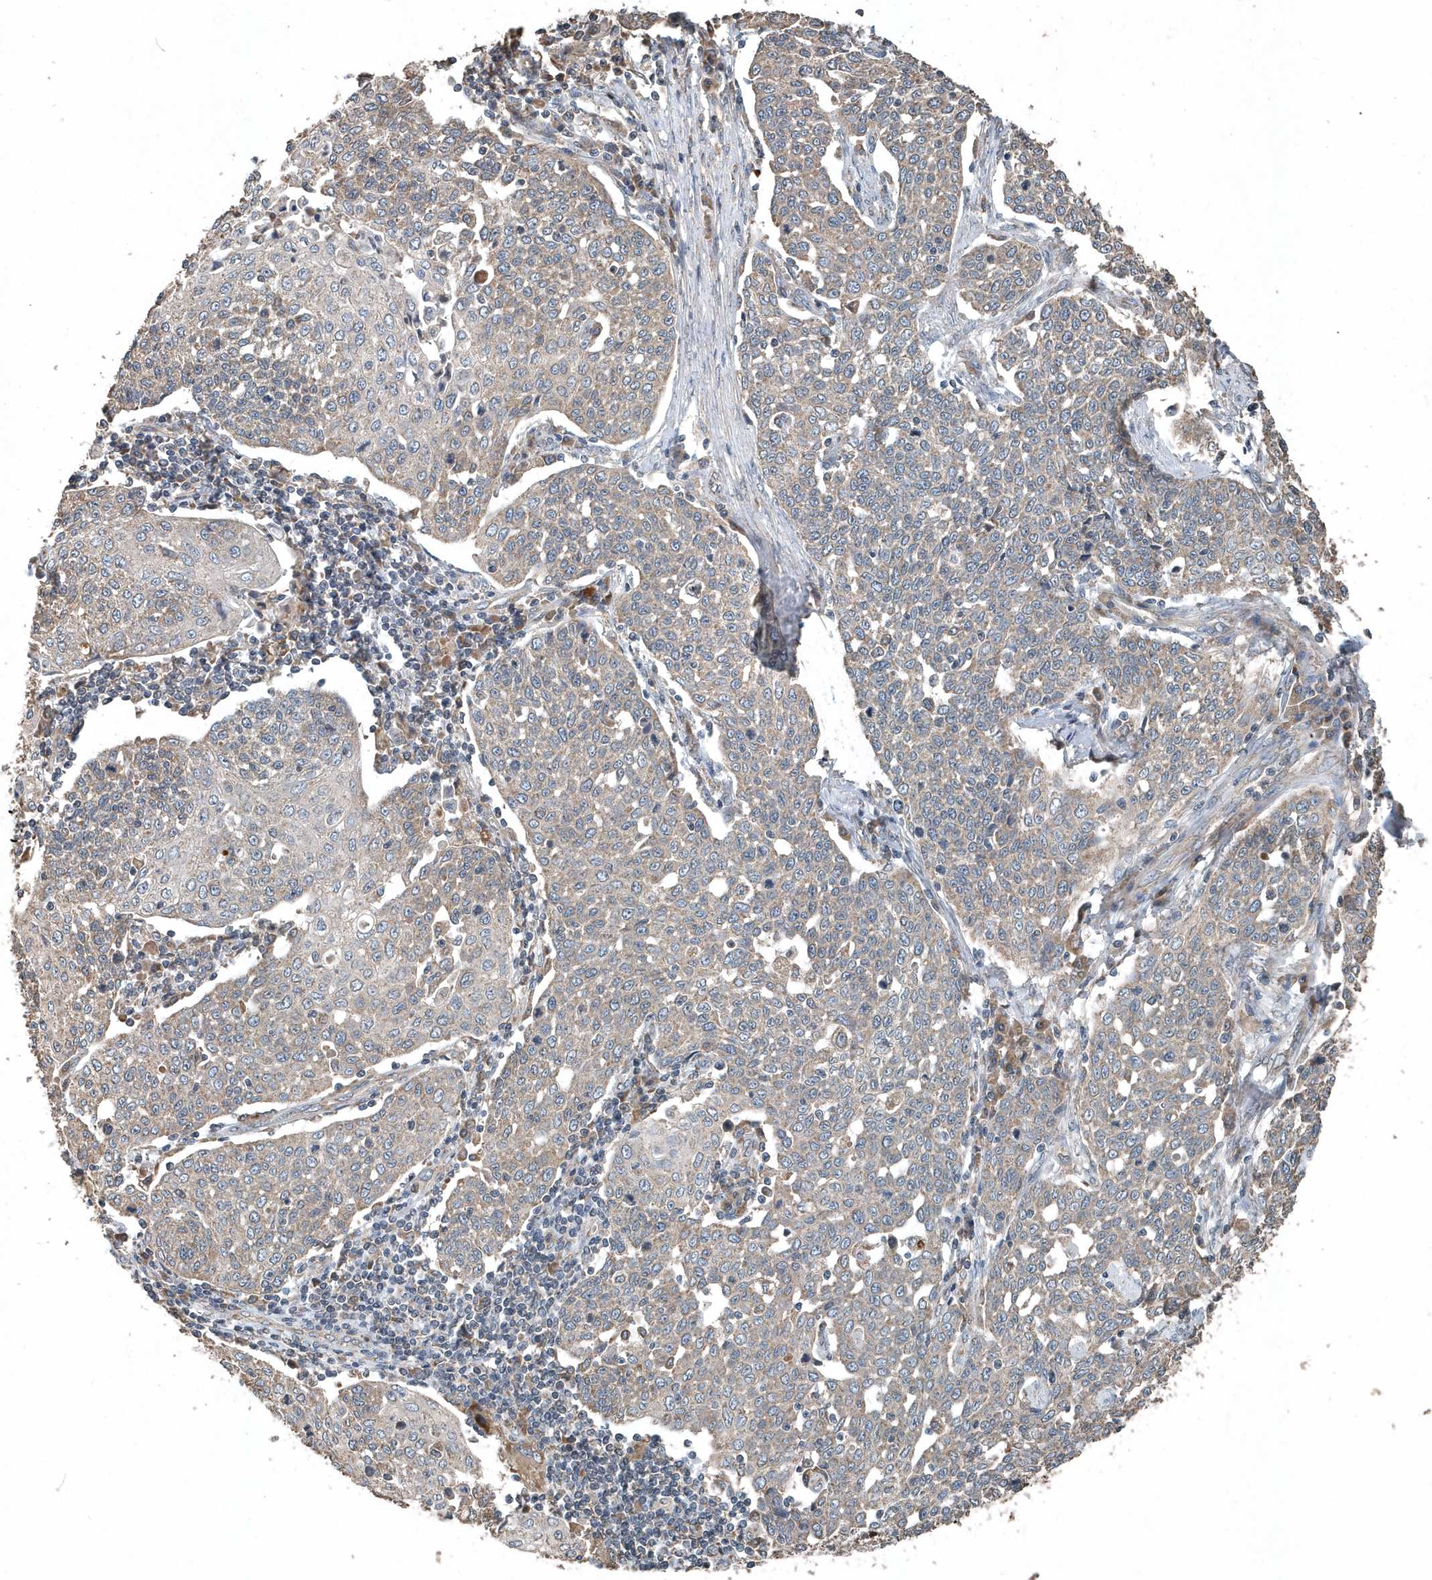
{"staining": {"intensity": "weak", "quantity": "25%-75%", "location": "cytoplasmic/membranous"}, "tissue": "cervical cancer", "cell_type": "Tumor cells", "image_type": "cancer", "snomed": [{"axis": "morphology", "description": "Squamous cell carcinoma, NOS"}, {"axis": "topography", "description": "Cervix"}], "caption": "Weak cytoplasmic/membranous staining is seen in about 25%-75% of tumor cells in cervical squamous cell carcinoma.", "gene": "SCFD2", "patient": {"sex": "female", "age": 34}}